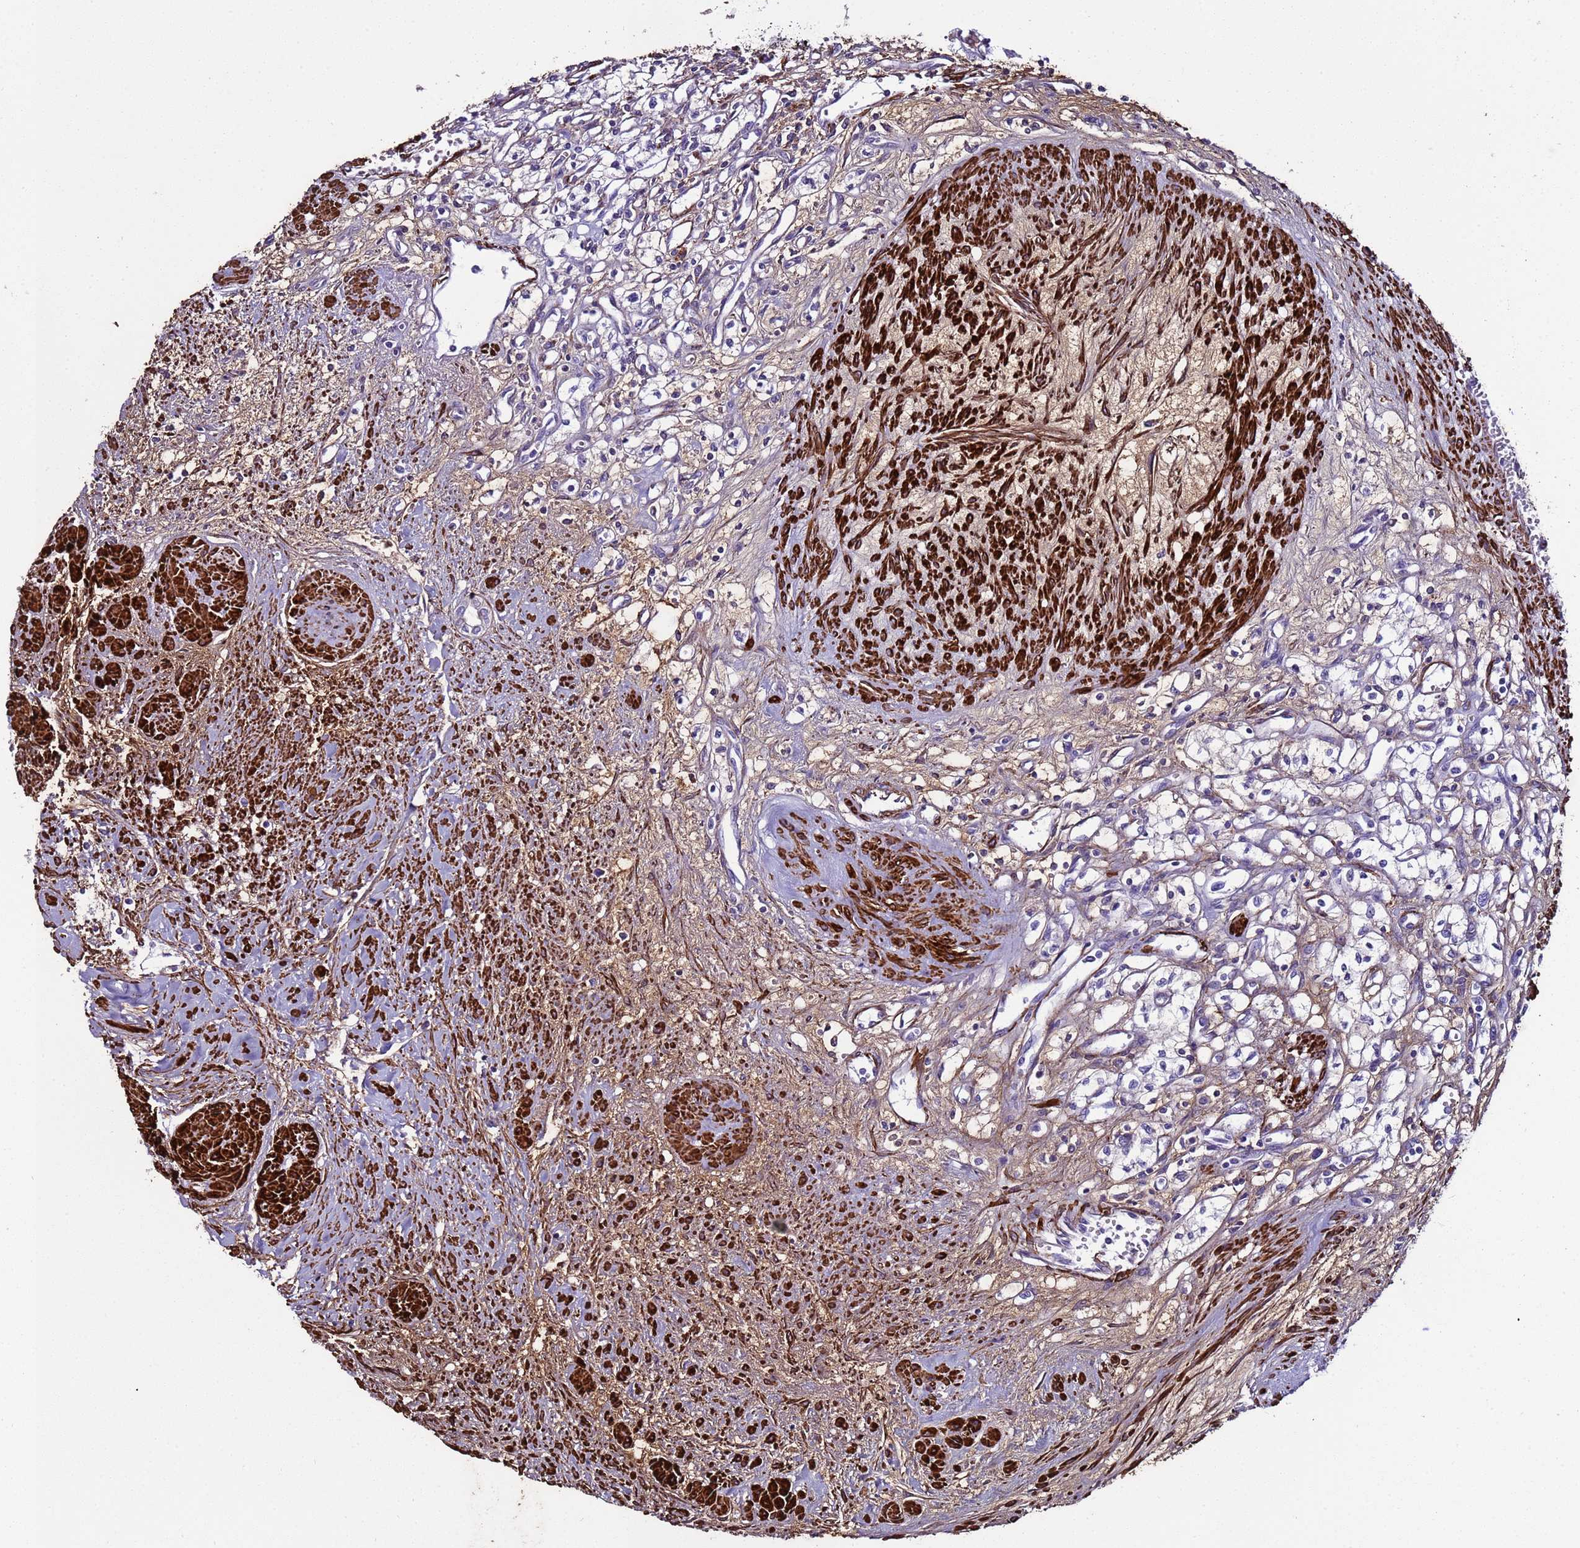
{"staining": {"intensity": "negative", "quantity": "none", "location": "none"}, "tissue": "renal cancer", "cell_type": "Tumor cells", "image_type": "cancer", "snomed": [{"axis": "morphology", "description": "Adenocarcinoma, NOS"}, {"axis": "topography", "description": "Kidney"}], "caption": "Immunohistochemical staining of human adenocarcinoma (renal) exhibits no significant staining in tumor cells. Nuclei are stained in blue.", "gene": "RABL2B", "patient": {"sex": "male", "age": 59}}